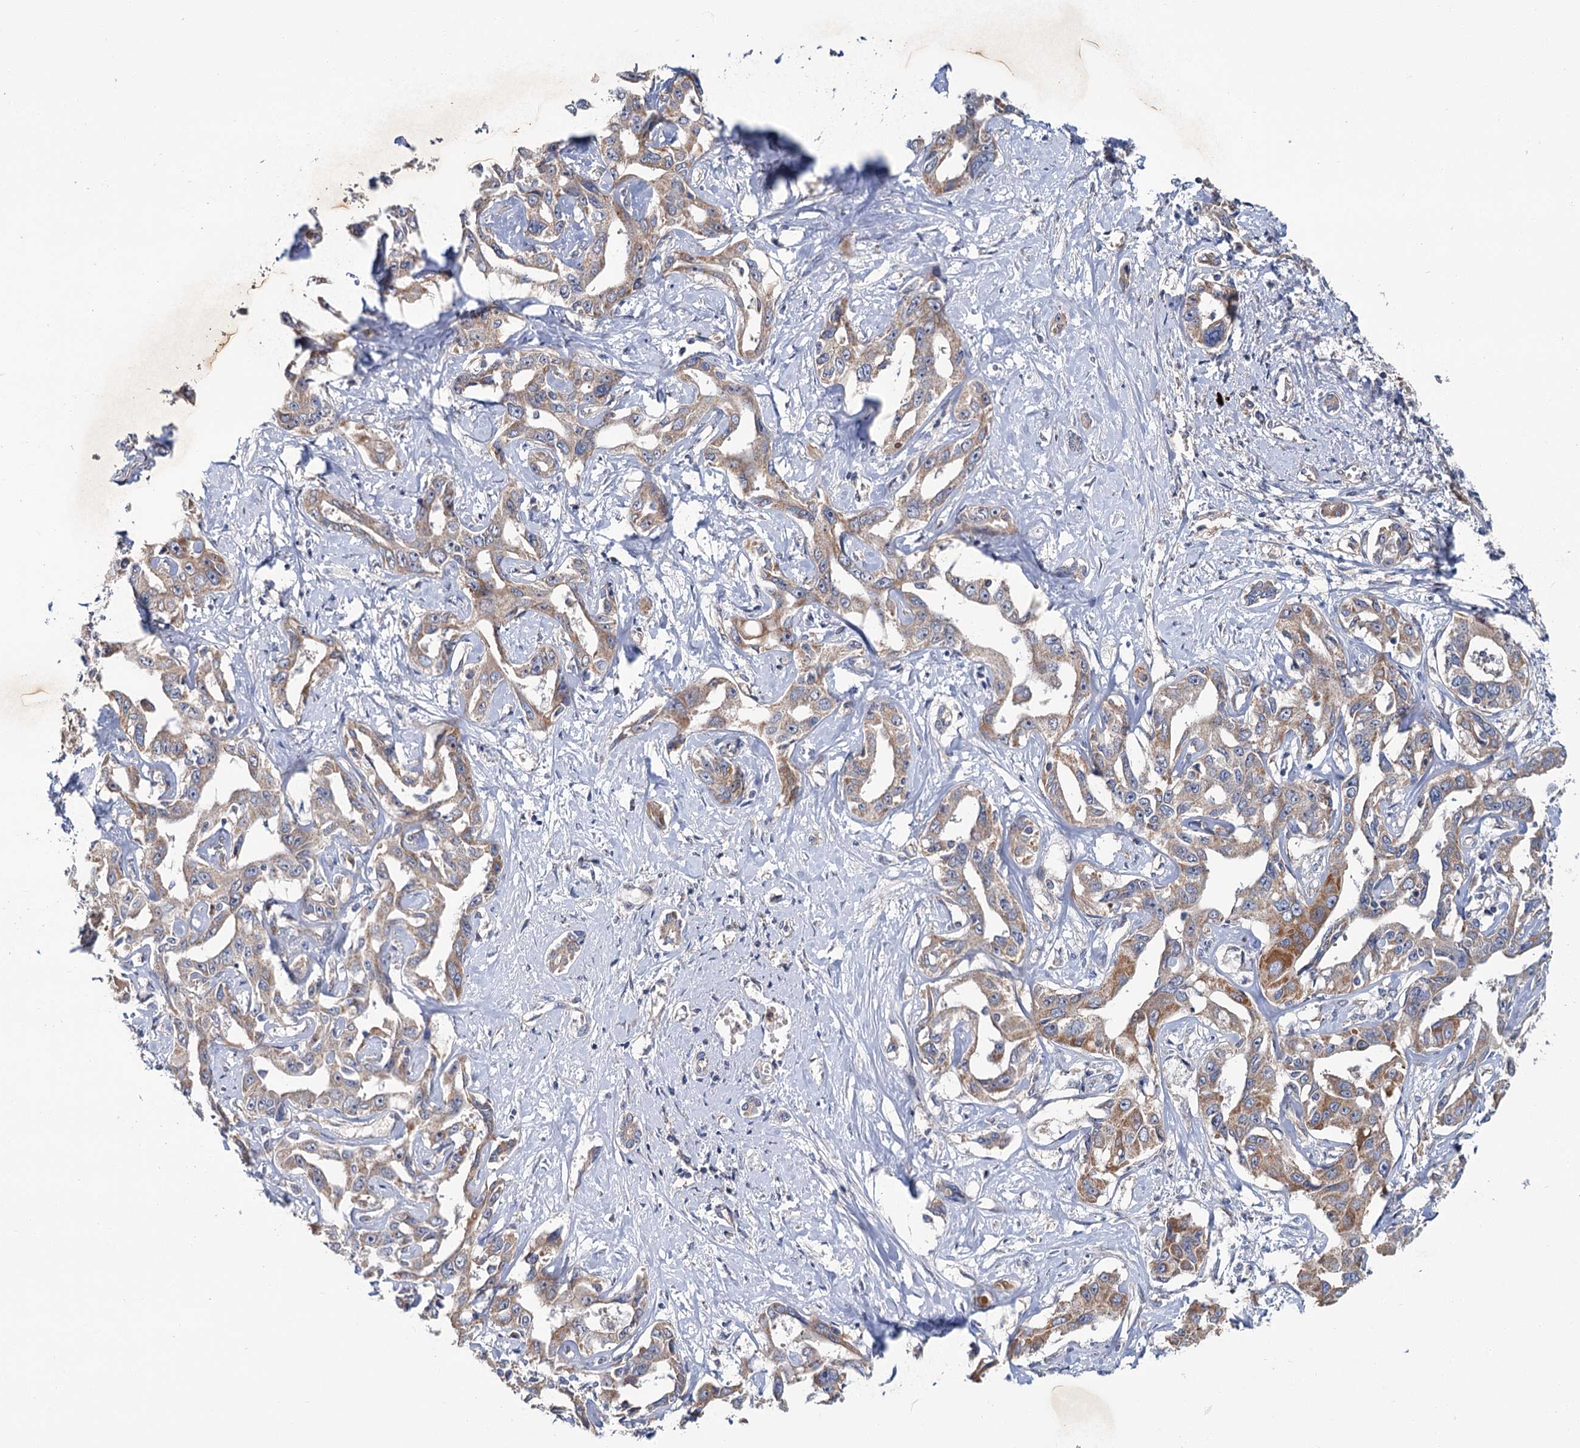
{"staining": {"intensity": "moderate", "quantity": ">75%", "location": "cytoplasmic/membranous"}, "tissue": "liver cancer", "cell_type": "Tumor cells", "image_type": "cancer", "snomed": [{"axis": "morphology", "description": "Cholangiocarcinoma"}, {"axis": "topography", "description": "Liver"}], "caption": "High-magnification brightfield microscopy of liver cancer (cholangiocarcinoma) stained with DAB (brown) and counterstained with hematoxylin (blue). tumor cells exhibit moderate cytoplasmic/membranous positivity is present in approximately>75% of cells.", "gene": "DYNC2H1", "patient": {"sex": "male", "age": 59}}